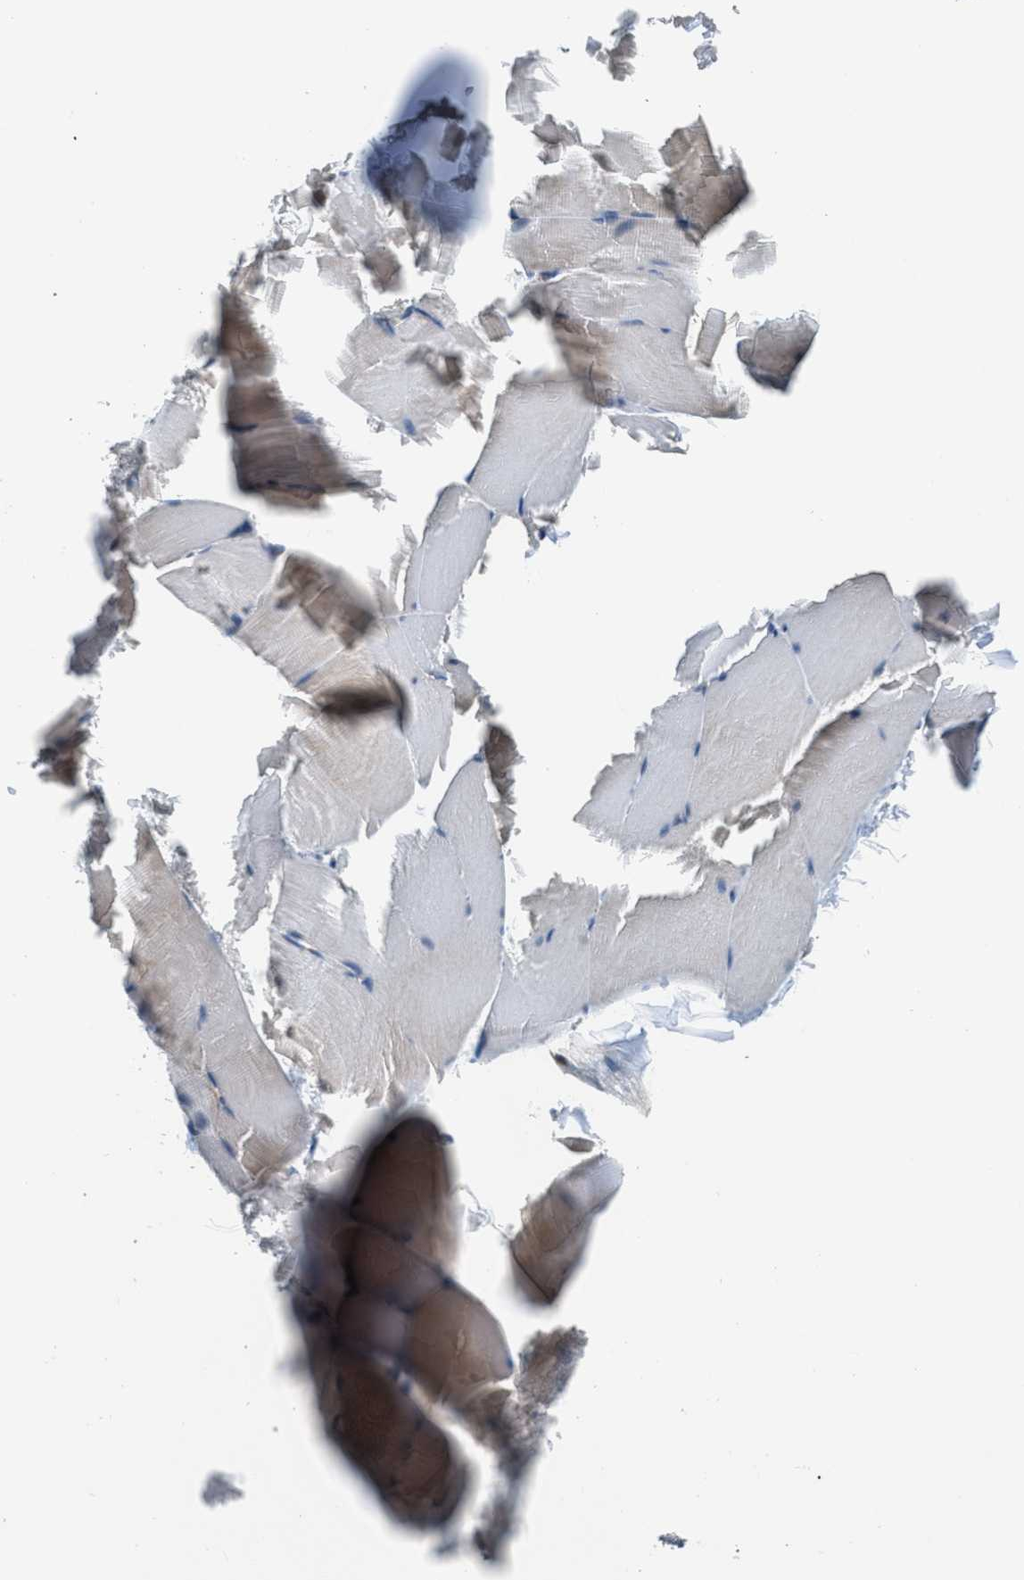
{"staining": {"intensity": "moderate", "quantity": "<25%", "location": "cytoplasmic/membranous"}, "tissue": "salivary gland", "cell_type": "Glandular cells", "image_type": "normal", "snomed": [{"axis": "morphology", "description": "Normal tissue, NOS"}, {"axis": "topography", "description": "Salivary gland"}], "caption": "Protein staining of unremarkable salivary gland exhibits moderate cytoplasmic/membranous positivity in approximately <25% of glandular cells.", "gene": "GNS", "patient": {"sex": "male", "age": 63}}